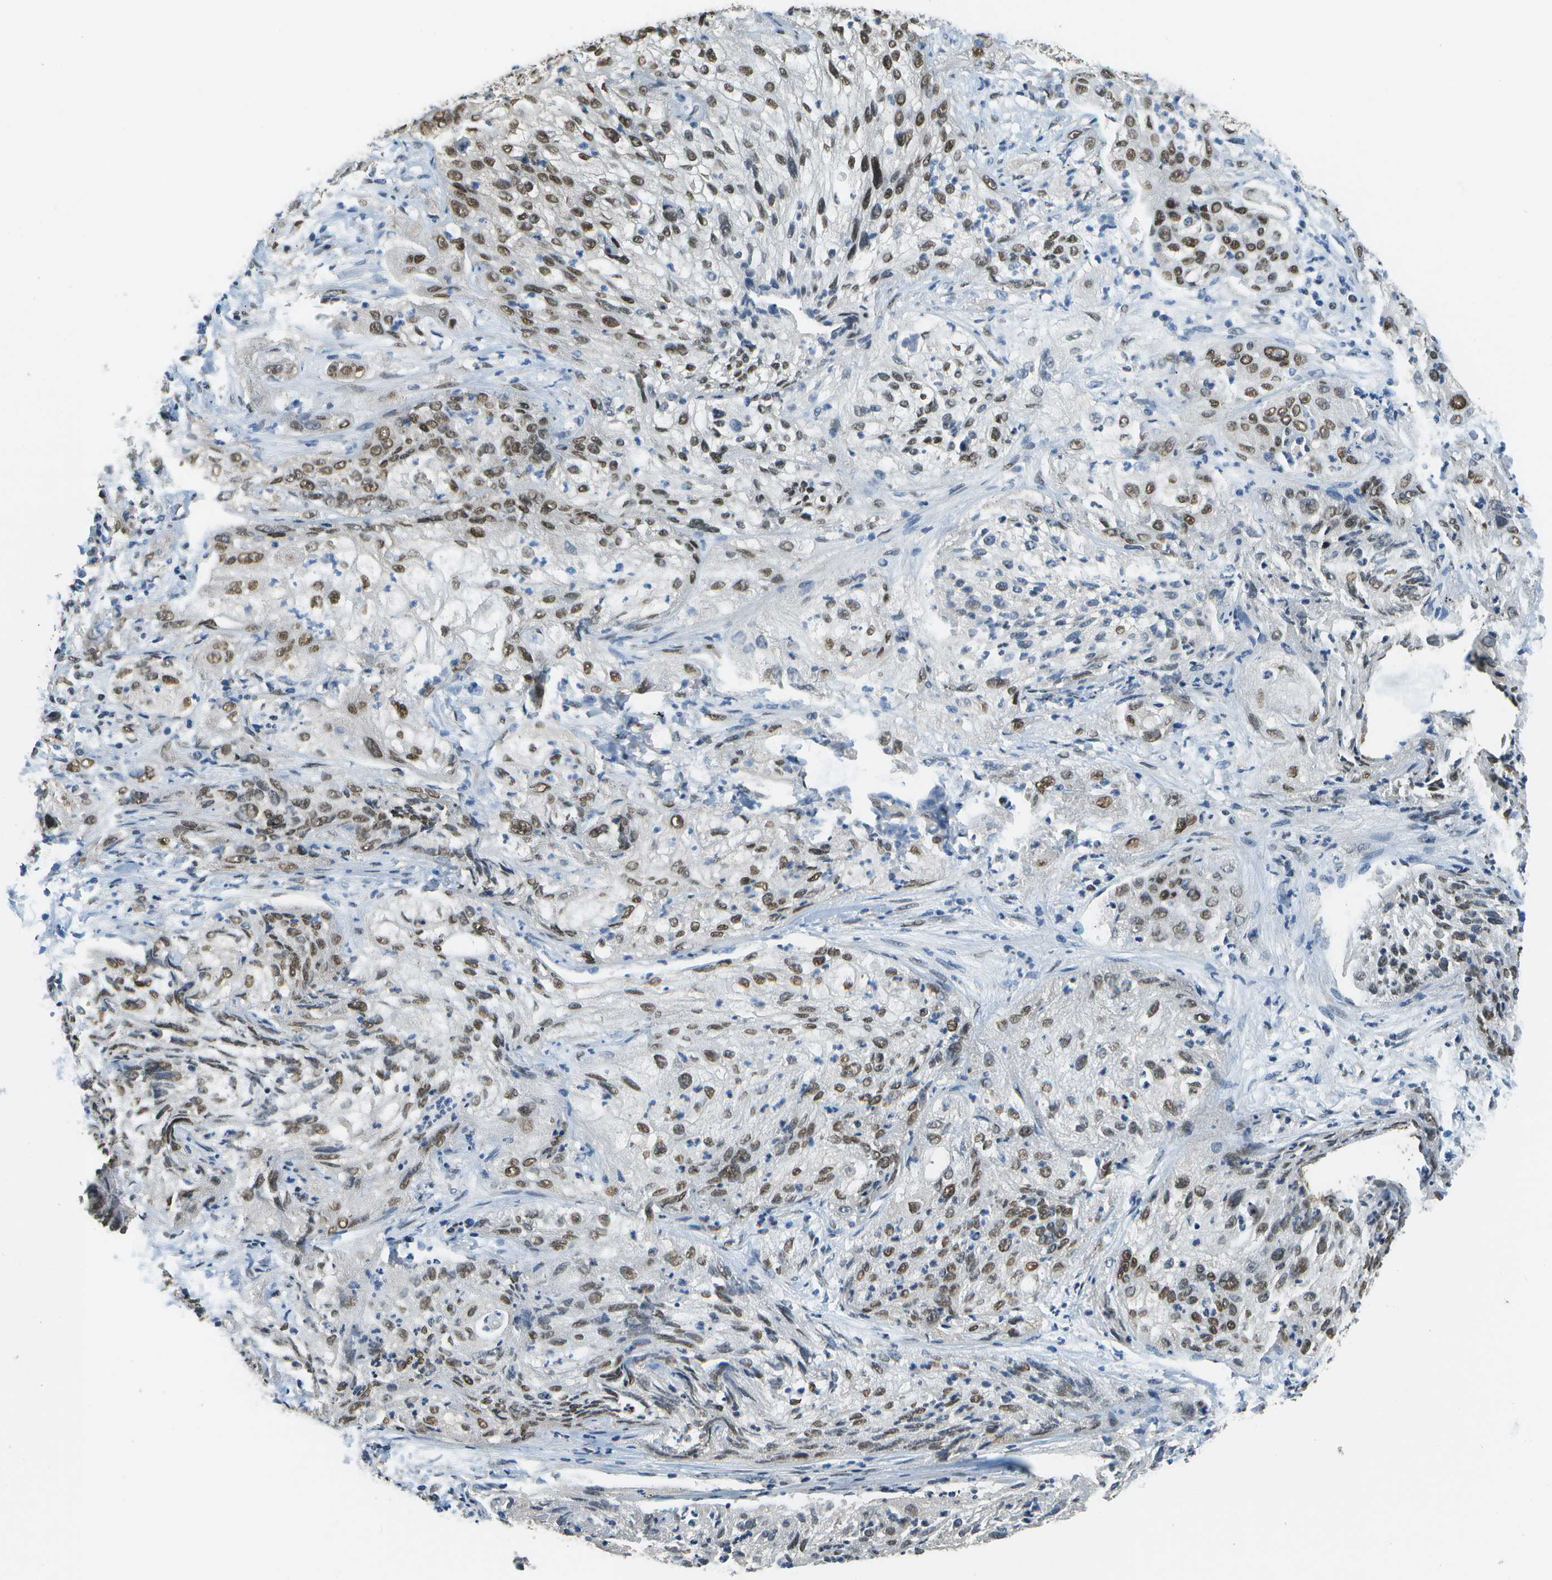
{"staining": {"intensity": "moderate", "quantity": ">75%", "location": "nuclear"}, "tissue": "lung cancer", "cell_type": "Tumor cells", "image_type": "cancer", "snomed": [{"axis": "morphology", "description": "Inflammation, NOS"}, {"axis": "morphology", "description": "Squamous cell carcinoma, NOS"}, {"axis": "topography", "description": "Lymph node"}, {"axis": "topography", "description": "Soft tissue"}, {"axis": "topography", "description": "Lung"}], "caption": "An immunohistochemistry histopathology image of neoplastic tissue is shown. Protein staining in brown labels moderate nuclear positivity in squamous cell carcinoma (lung) within tumor cells.", "gene": "ABL2", "patient": {"sex": "male", "age": 66}}